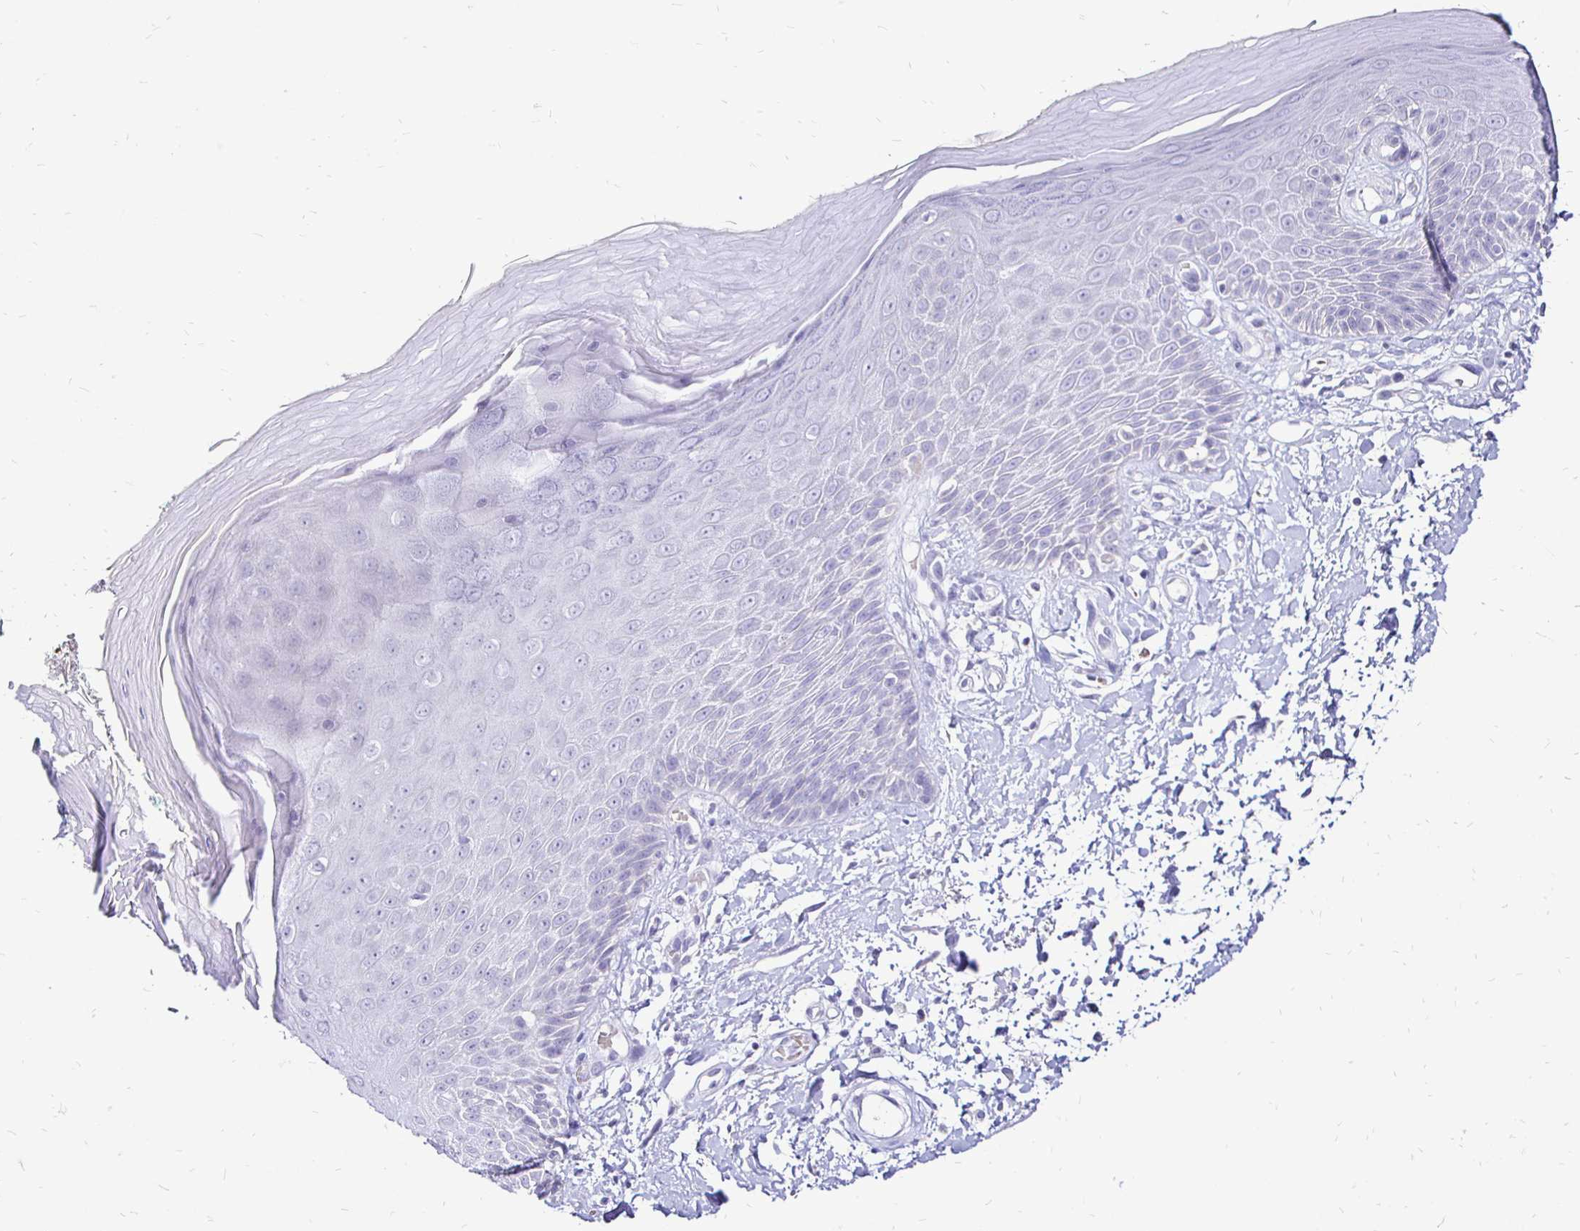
{"staining": {"intensity": "negative", "quantity": "none", "location": "none"}, "tissue": "skin", "cell_type": "Epidermal cells", "image_type": "normal", "snomed": [{"axis": "morphology", "description": "Normal tissue, NOS"}, {"axis": "topography", "description": "Anal"}, {"axis": "topography", "description": "Peripheral nerve tissue"}], "caption": "Epidermal cells are negative for brown protein staining in unremarkable skin. Brightfield microscopy of immunohistochemistry stained with DAB (3,3'-diaminobenzidine) (brown) and hematoxylin (blue), captured at high magnification.", "gene": "IRGC", "patient": {"sex": "male", "age": 78}}